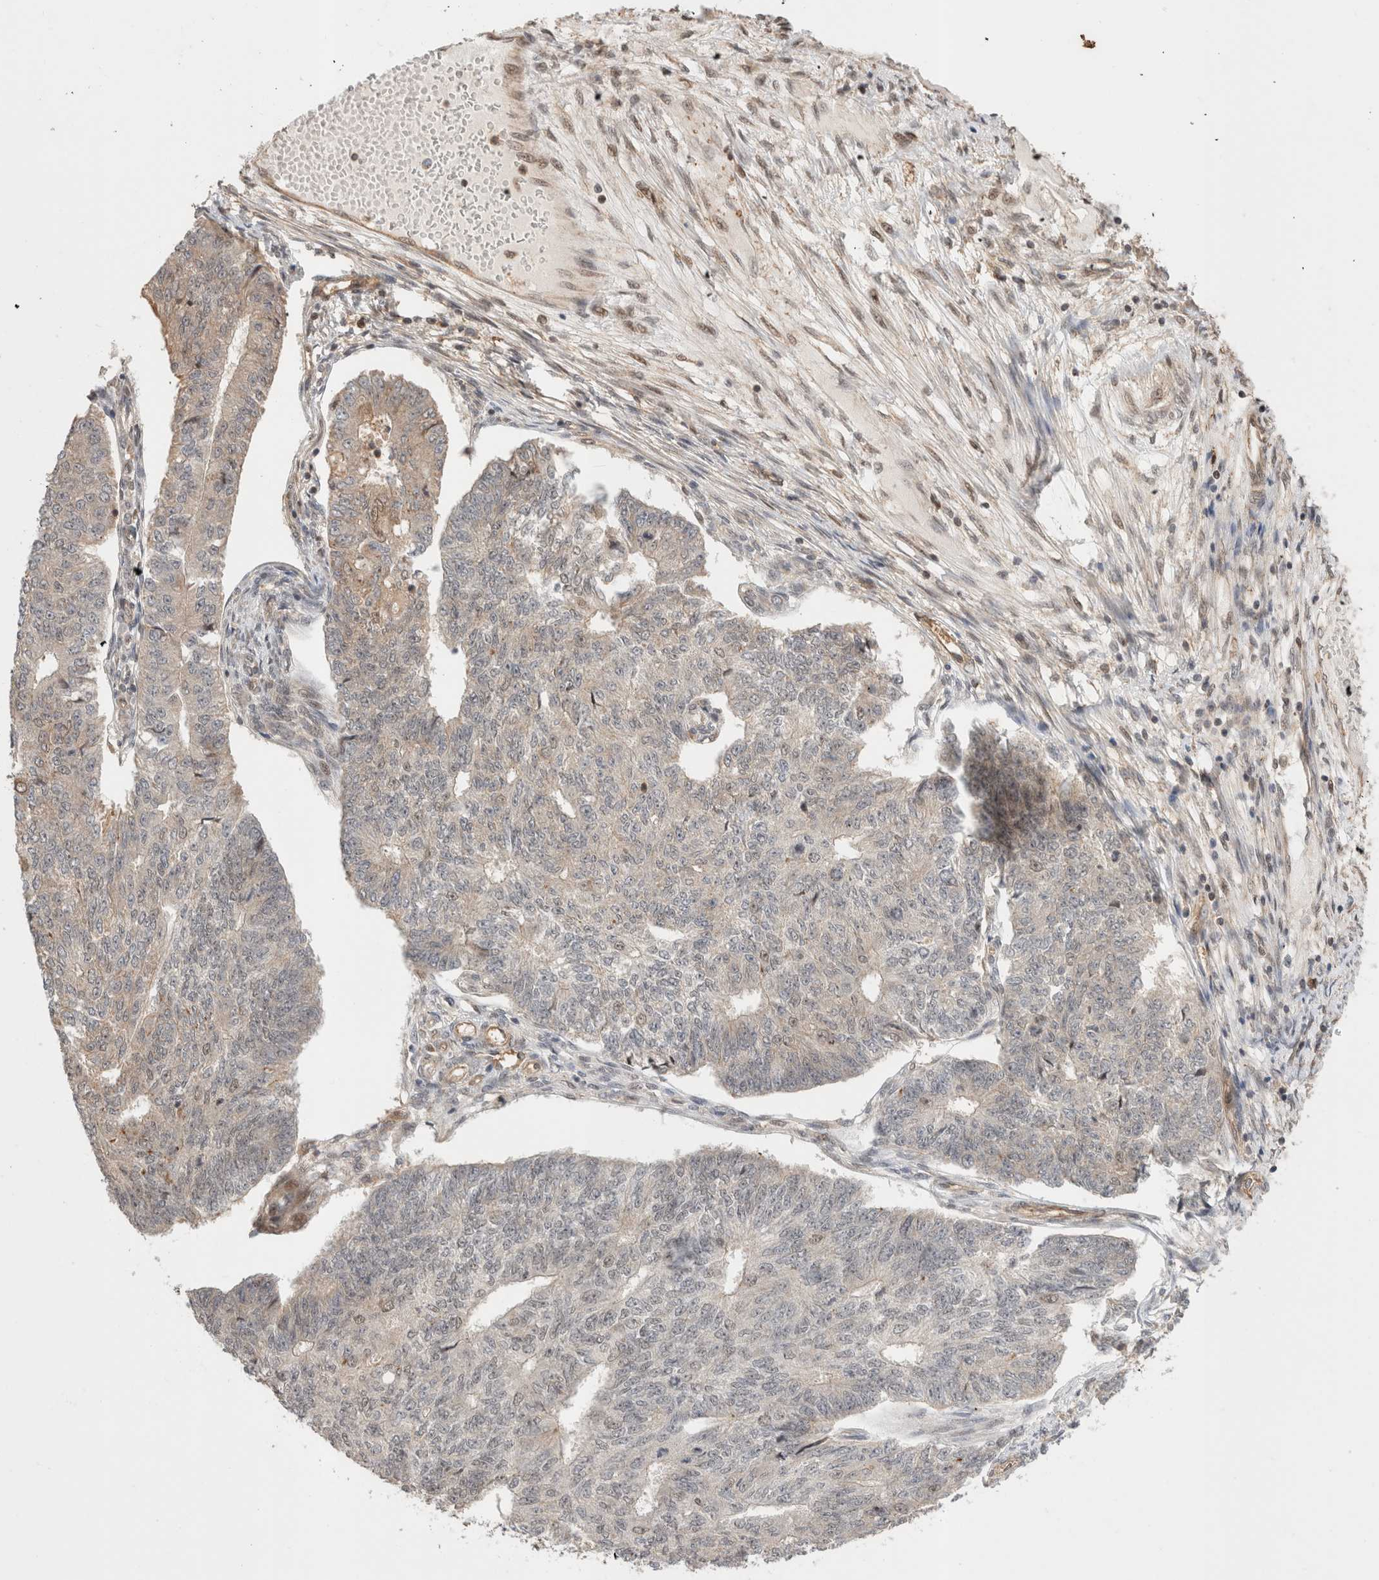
{"staining": {"intensity": "moderate", "quantity": "<25%", "location": "cytoplasmic/membranous,nuclear"}, "tissue": "endometrial cancer", "cell_type": "Tumor cells", "image_type": "cancer", "snomed": [{"axis": "morphology", "description": "Adenocarcinoma, NOS"}, {"axis": "topography", "description": "Endometrium"}], "caption": "Approximately <25% of tumor cells in endometrial cancer display moderate cytoplasmic/membranous and nuclear protein staining as visualized by brown immunohistochemical staining.", "gene": "OTUD6B", "patient": {"sex": "female", "age": 32}}